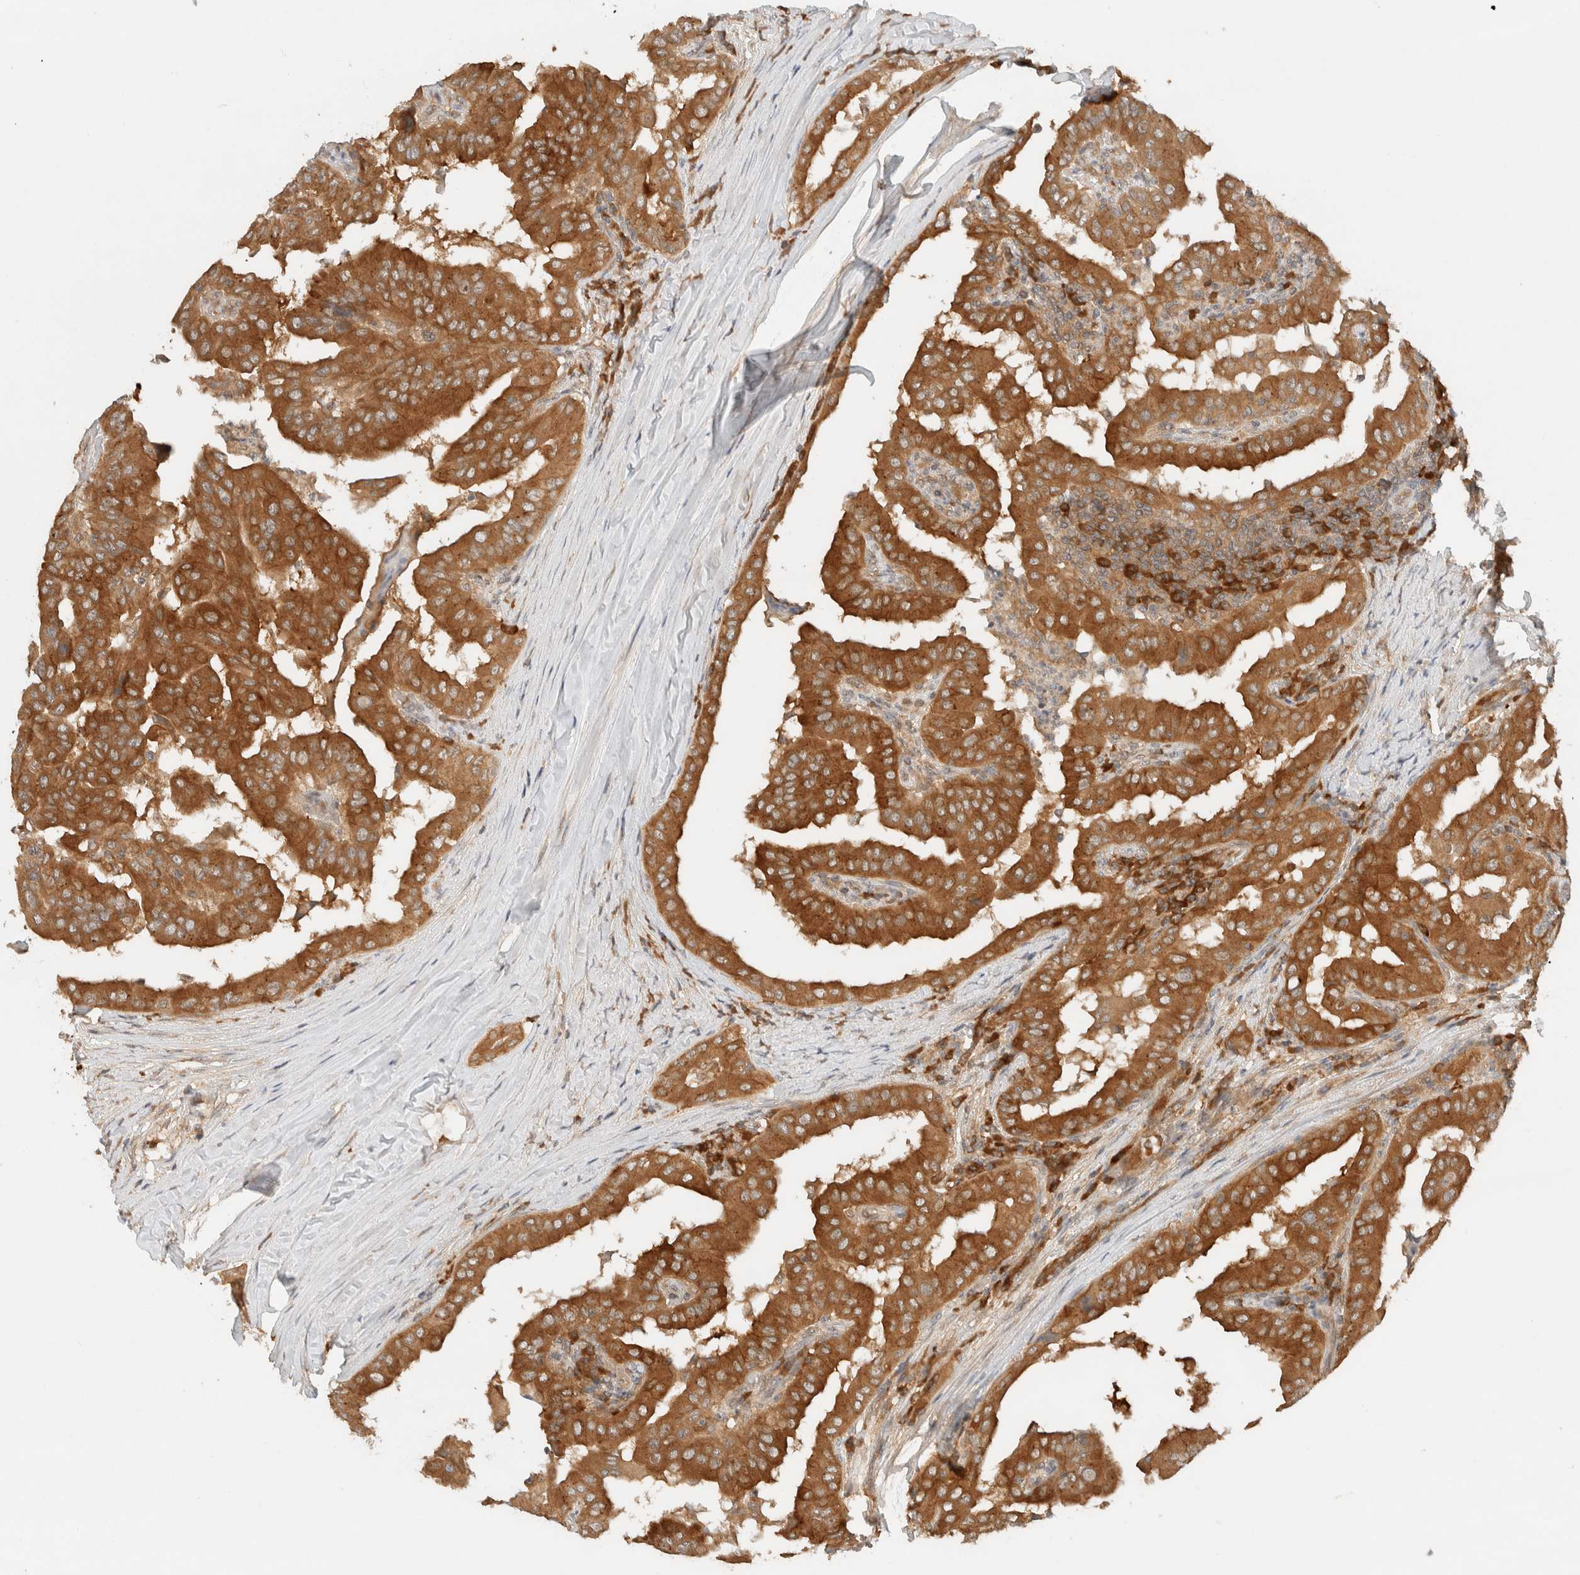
{"staining": {"intensity": "moderate", "quantity": ">75%", "location": "cytoplasmic/membranous"}, "tissue": "thyroid cancer", "cell_type": "Tumor cells", "image_type": "cancer", "snomed": [{"axis": "morphology", "description": "Papillary adenocarcinoma, NOS"}, {"axis": "topography", "description": "Thyroid gland"}], "caption": "This is a micrograph of IHC staining of thyroid papillary adenocarcinoma, which shows moderate expression in the cytoplasmic/membranous of tumor cells.", "gene": "ARFGEF2", "patient": {"sex": "male", "age": 33}}